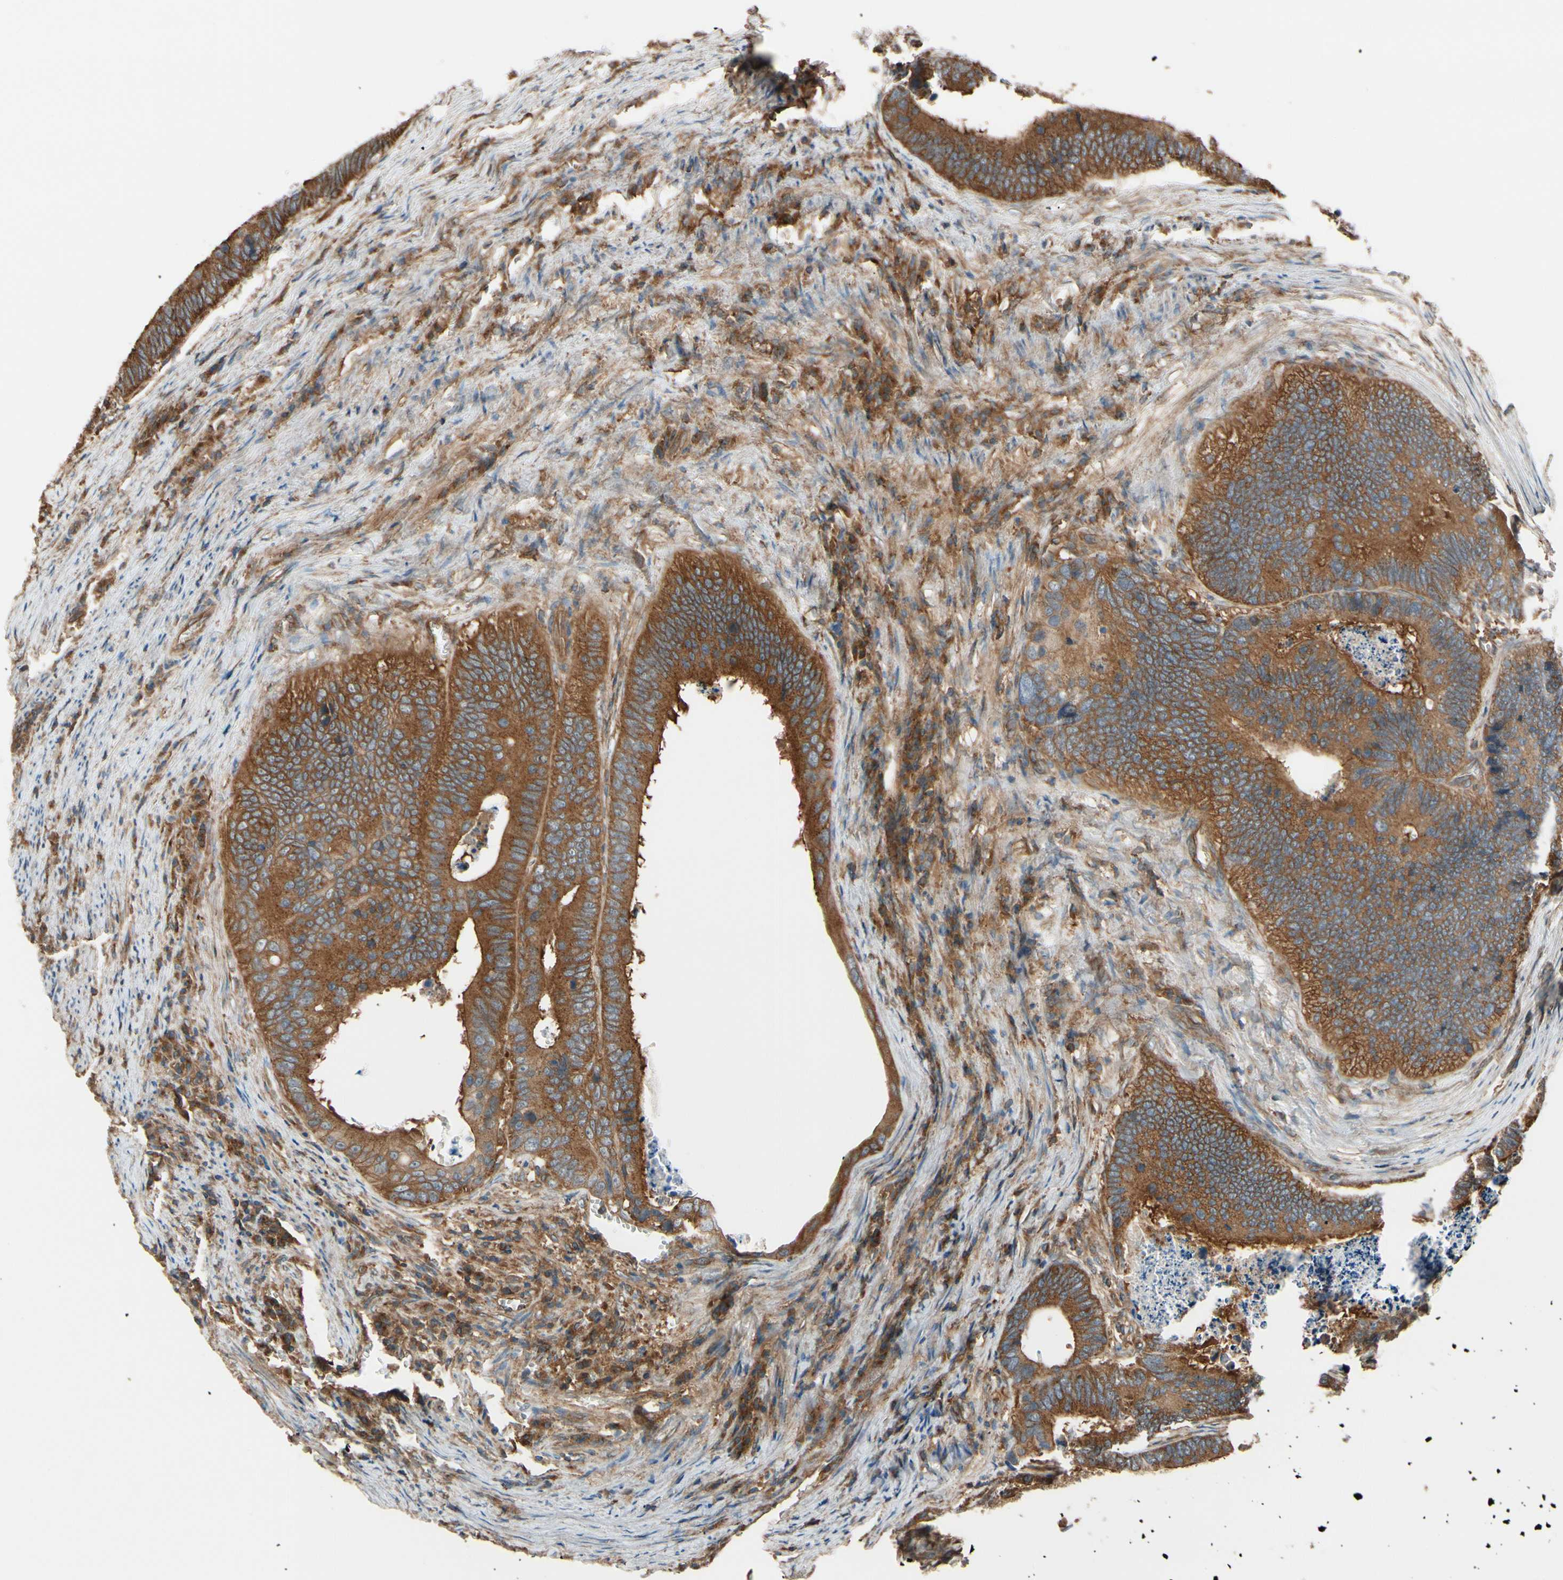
{"staining": {"intensity": "moderate", "quantity": ">75%", "location": "cytoplasmic/membranous"}, "tissue": "colorectal cancer", "cell_type": "Tumor cells", "image_type": "cancer", "snomed": [{"axis": "morphology", "description": "Adenocarcinoma, NOS"}, {"axis": "topography", "description": "Colon"}], "caption": "DAB immunohistochemical staining of human colorectal adenocarcinoma shows moderate cytoplasmic/membranous protein expression in about >75% of tumor cells.", "gene": "EPS15", "patient": {"sex": "male", "age": 72}}